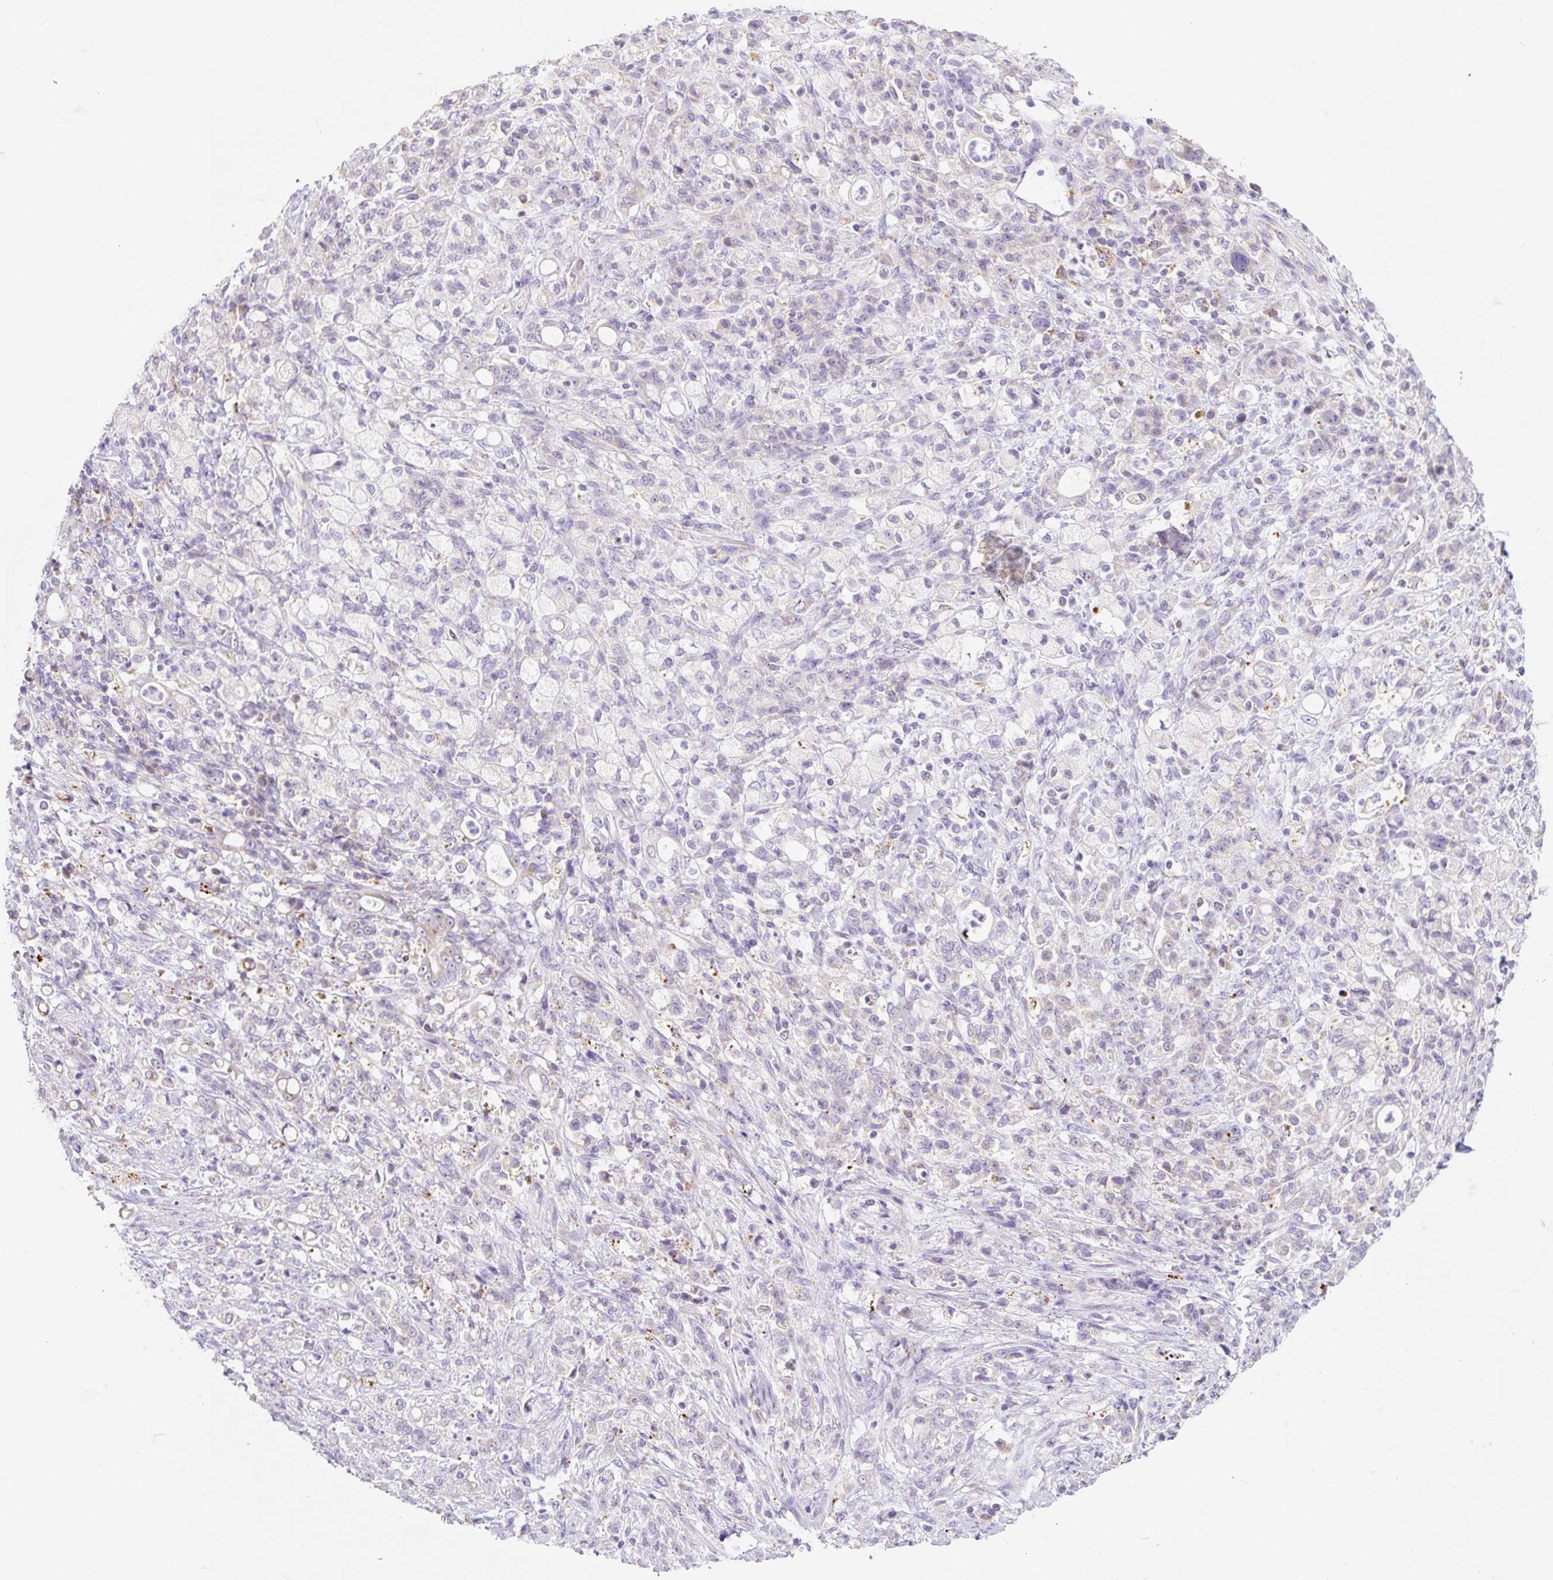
{"staining": {"intensity": "negative", "quantity": "none", "location": "none"}, "tissue": "stomach cancer", "cell_type": "Tumor cells", "image_type": "cancer", "snomed": [{"axis": "morphology", "description": "Adenocarcinoma, NOS"}, {"axis": "topography", "description": "Stomach"}], "caption": "High power microscopy image of an immunohistochemistry histopathology image of adenocarcinoma (stomach), revealing no significant staining in tumor cells. Nuclei are stained in blue.", "gene": "CLEC3A", "patient": {"sex": "female", "age": 60}}